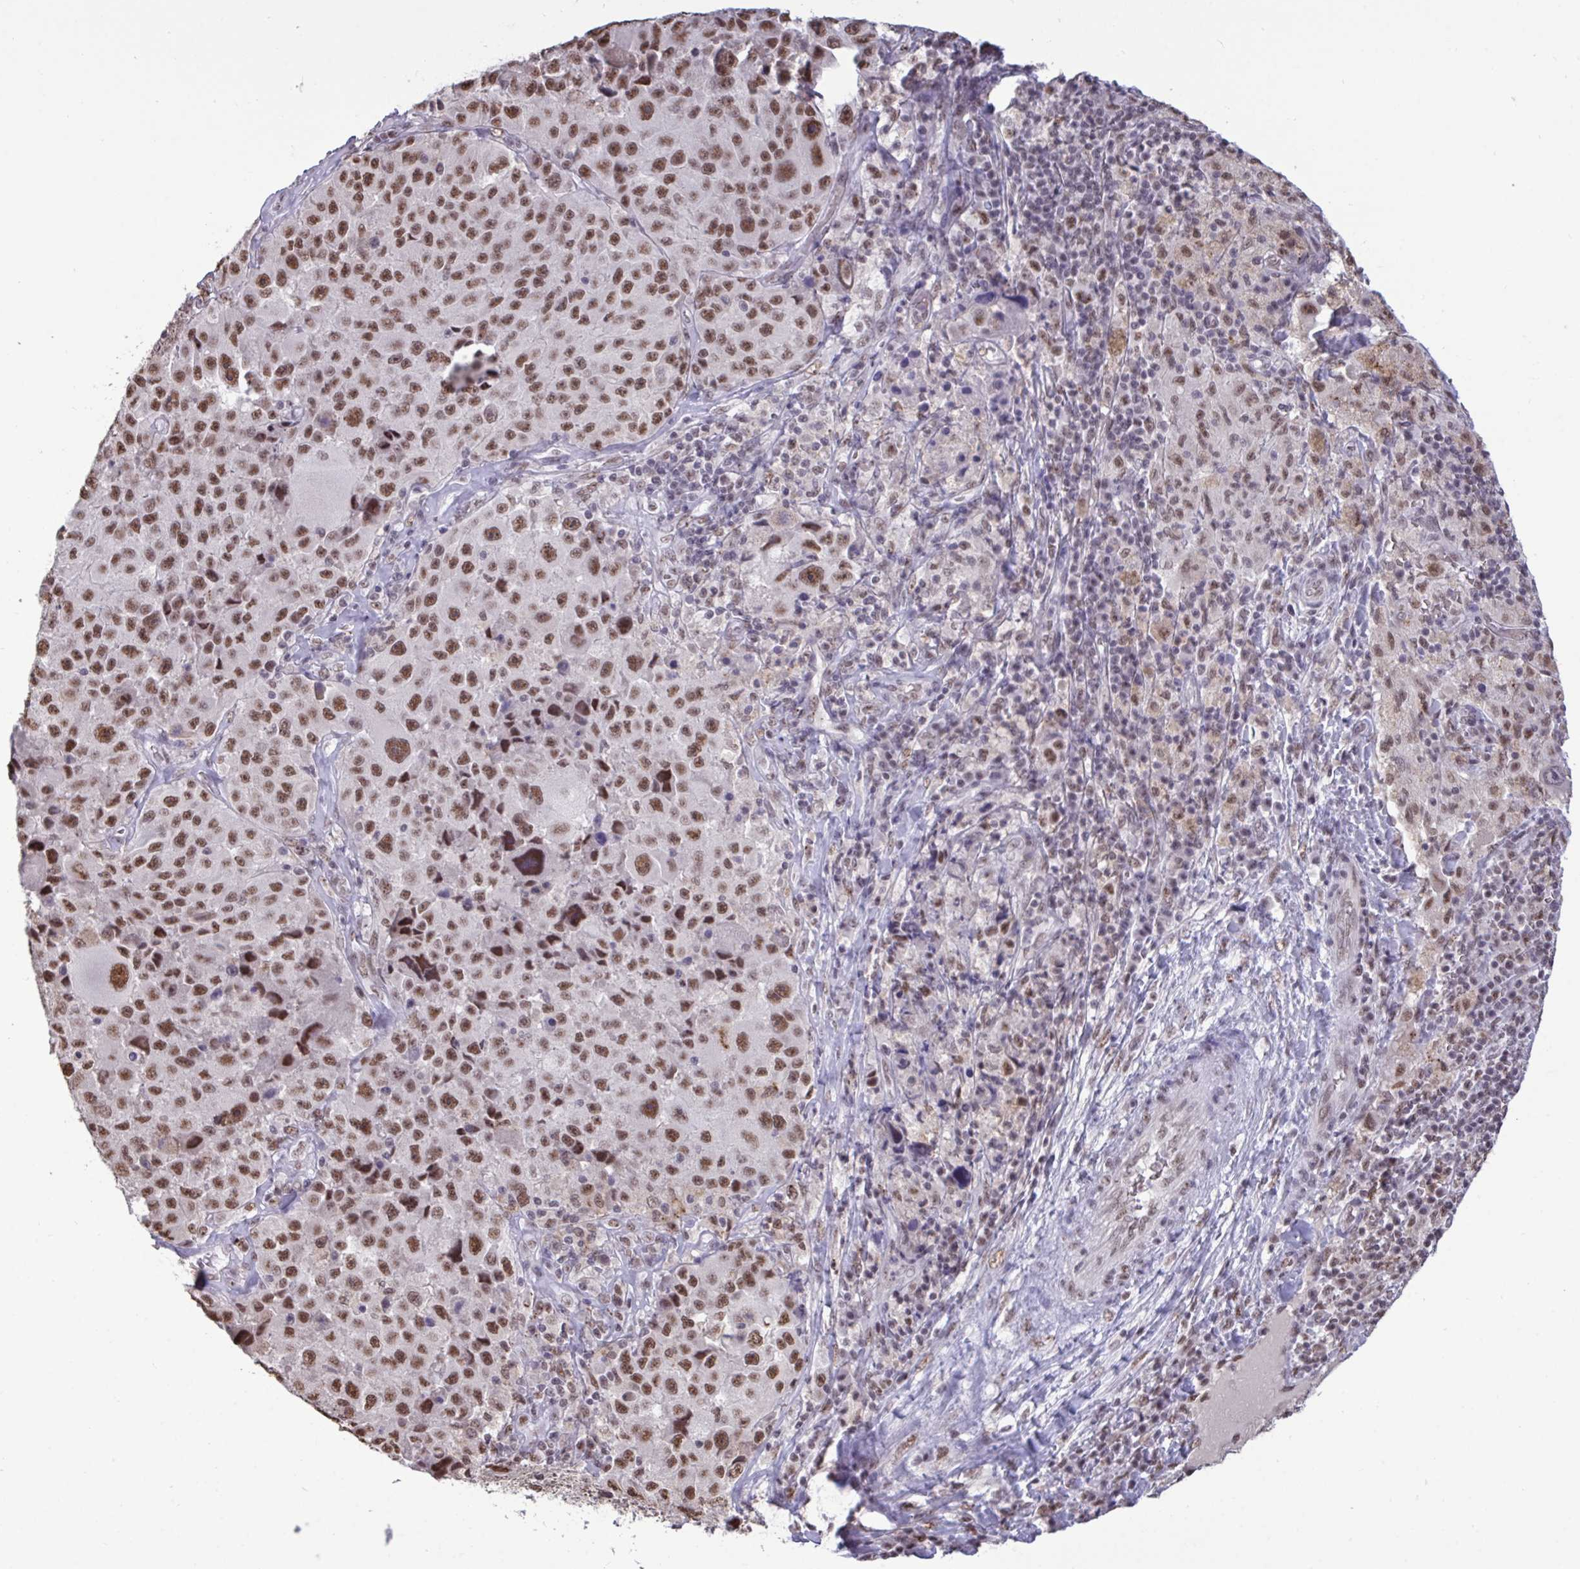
{"staining": {"intensity": "moderate", "quantity": ">75%", "location": "nuclear"}, "tissue": "melanoma", "cell_type": "Tumor cells", "image_type": "cancer", "snomed": [{"axis": "morphology", "description": "Malignant melanoma, Metastatic site"}, {"axis": "topography", "description": "Lymph node"}], "caption": "A histopathology image of melanoma stained for a protein reveals moderate nuclear brown staining in tumor cells. The staining was performed using DAB (3,3'-diaminobenzidine) to visualize the protein expression in brown, while the nuclei were stained in blue with hematoxylin (Magnification: 20x).", "gene": "PUF60", "patient": {"sex": "male", "age": 62}}